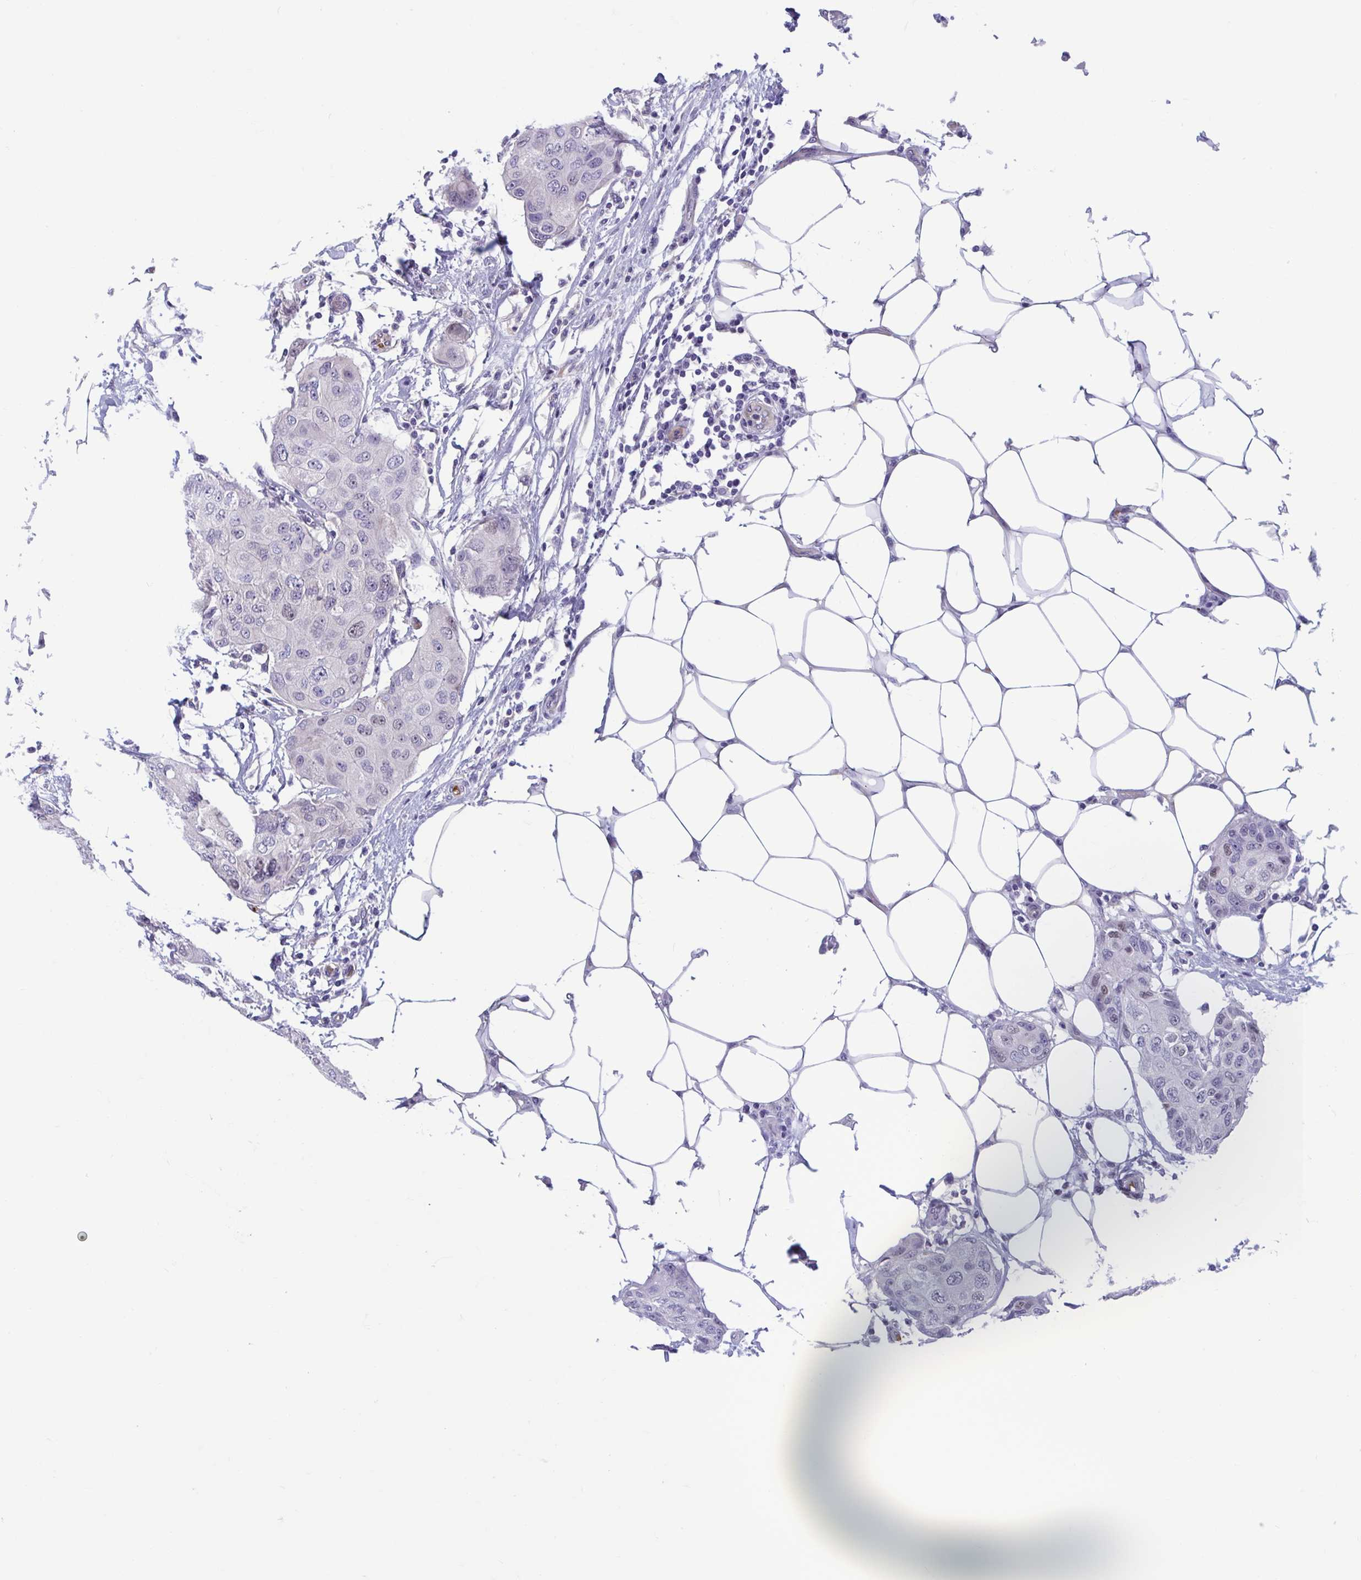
{"staining": {"intensity": "negative", "quantity": "none", "location": "none"}, "tissue": "breast cancer", "cell_type": "Tumor cells", "image_type": "cancer", "snomed": [{"axis": "morphology", "description": "Duct carcinoma"}, {"axis": "topography", "description": "Breast"}, {"axis": "topography", "description": "Lymph node"}], "caption": "Immunohistochemical staining of human breast cancer (invasive ductal carcinoma) shows no significant staining in tumor cells.", "gene": "MORC4", "patient": {"sex": "female", "age": 80}}